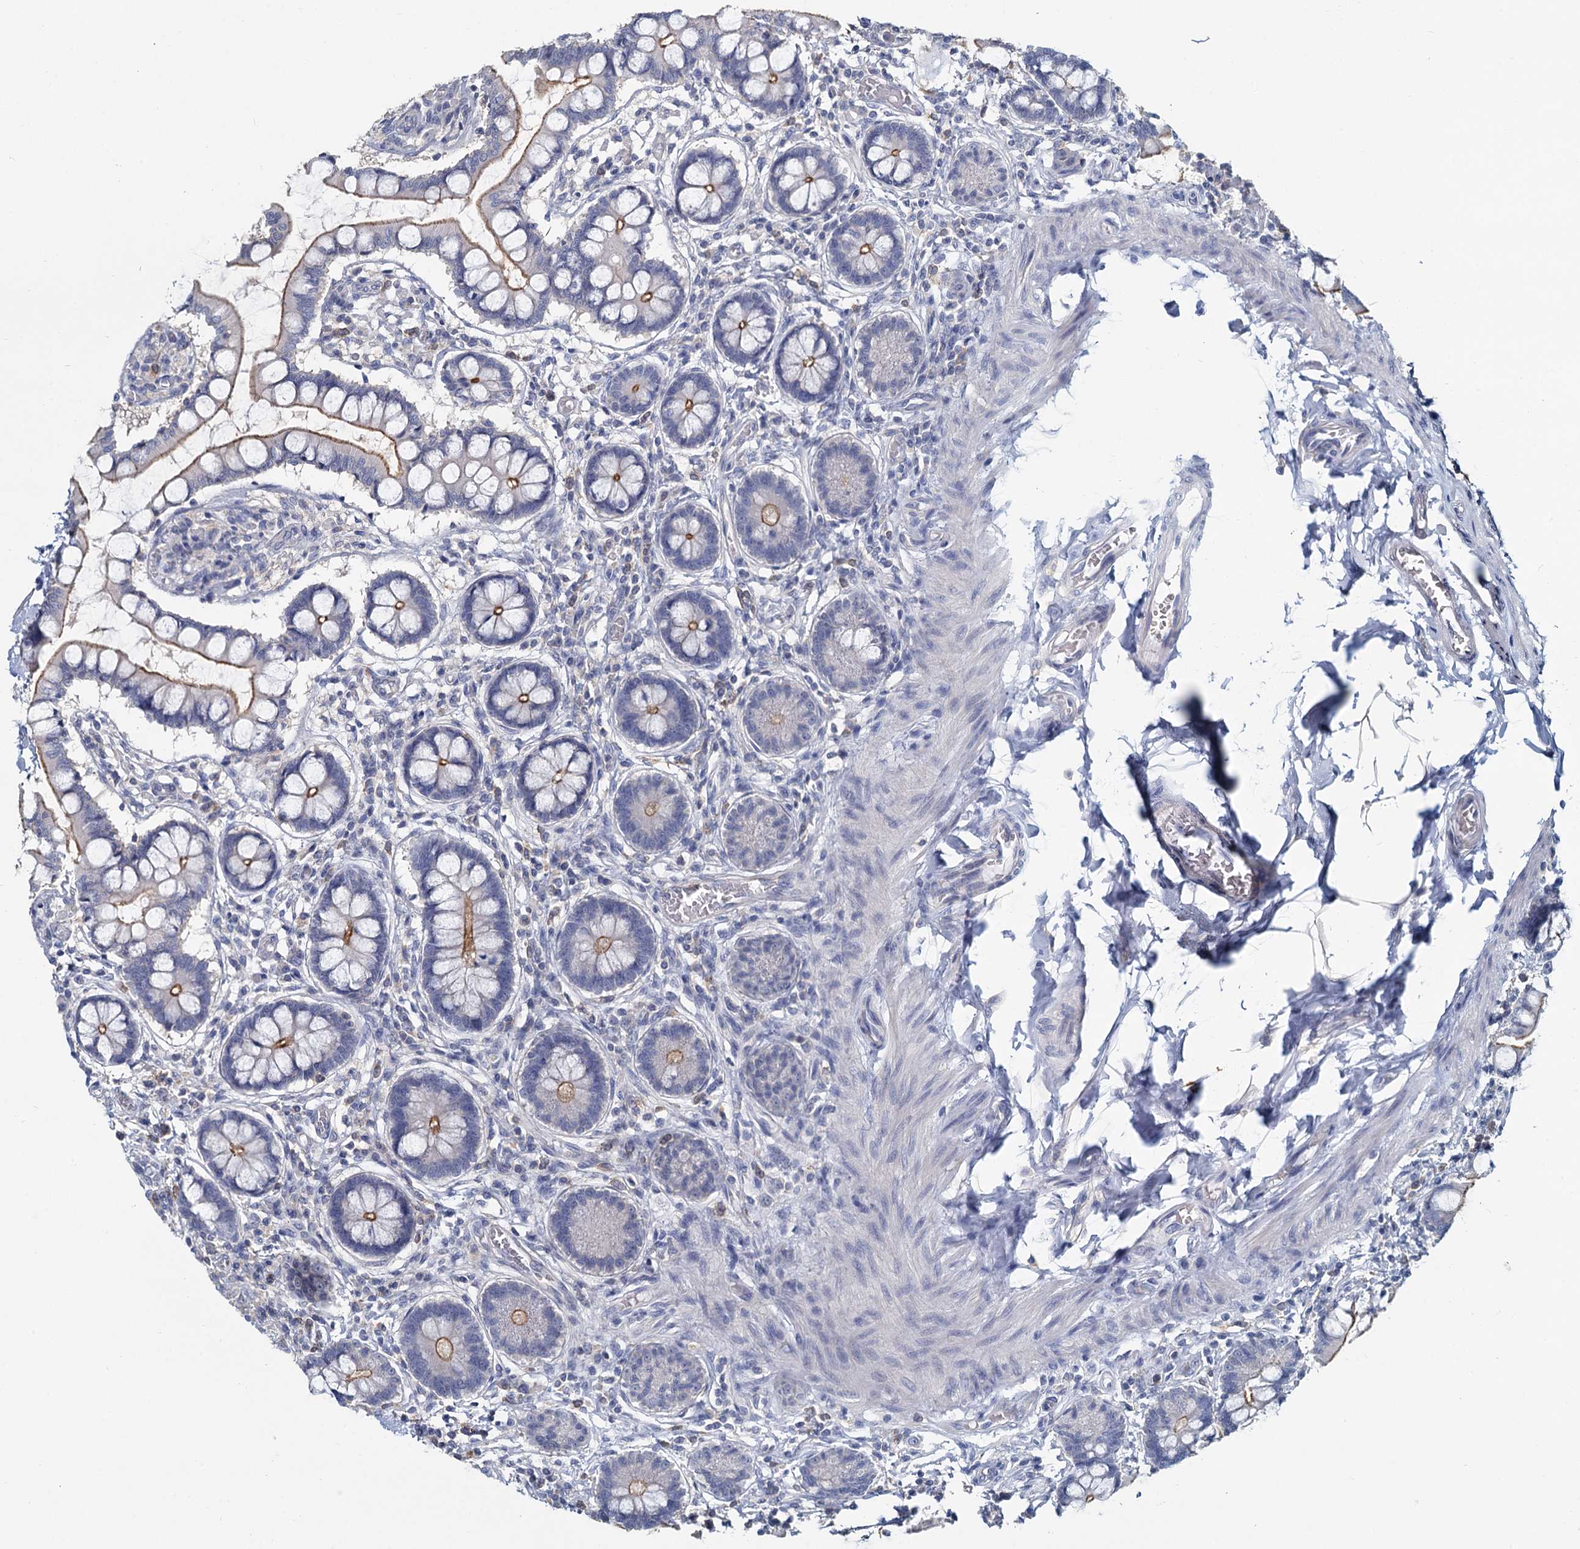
{"staining": {"intensity": "moderate", "quantity": "25%-75%", "location": "cytoplasmic/membranous"}, "tissue": "small intestine", "cell_type": "Glandular cells", "image_type": "normal", "snomed": [{"axis": "morphology", "description": "Normal tissue, NOS"}, {"axis": "topography", "description": "Small intestine"}], "caption": "A micrograph of small intestine stained for a protein reveals moderate cytoplasmic/membranous brown staining in glandular cells. The staining was performed using DAB (3,3'-diaminobenzidine), with brown indicating positive protein expression. Nuclei are stained blue with hematoxylin.", "gene": "ACSM3", "patient": {"sex": "male", "age": 52}}